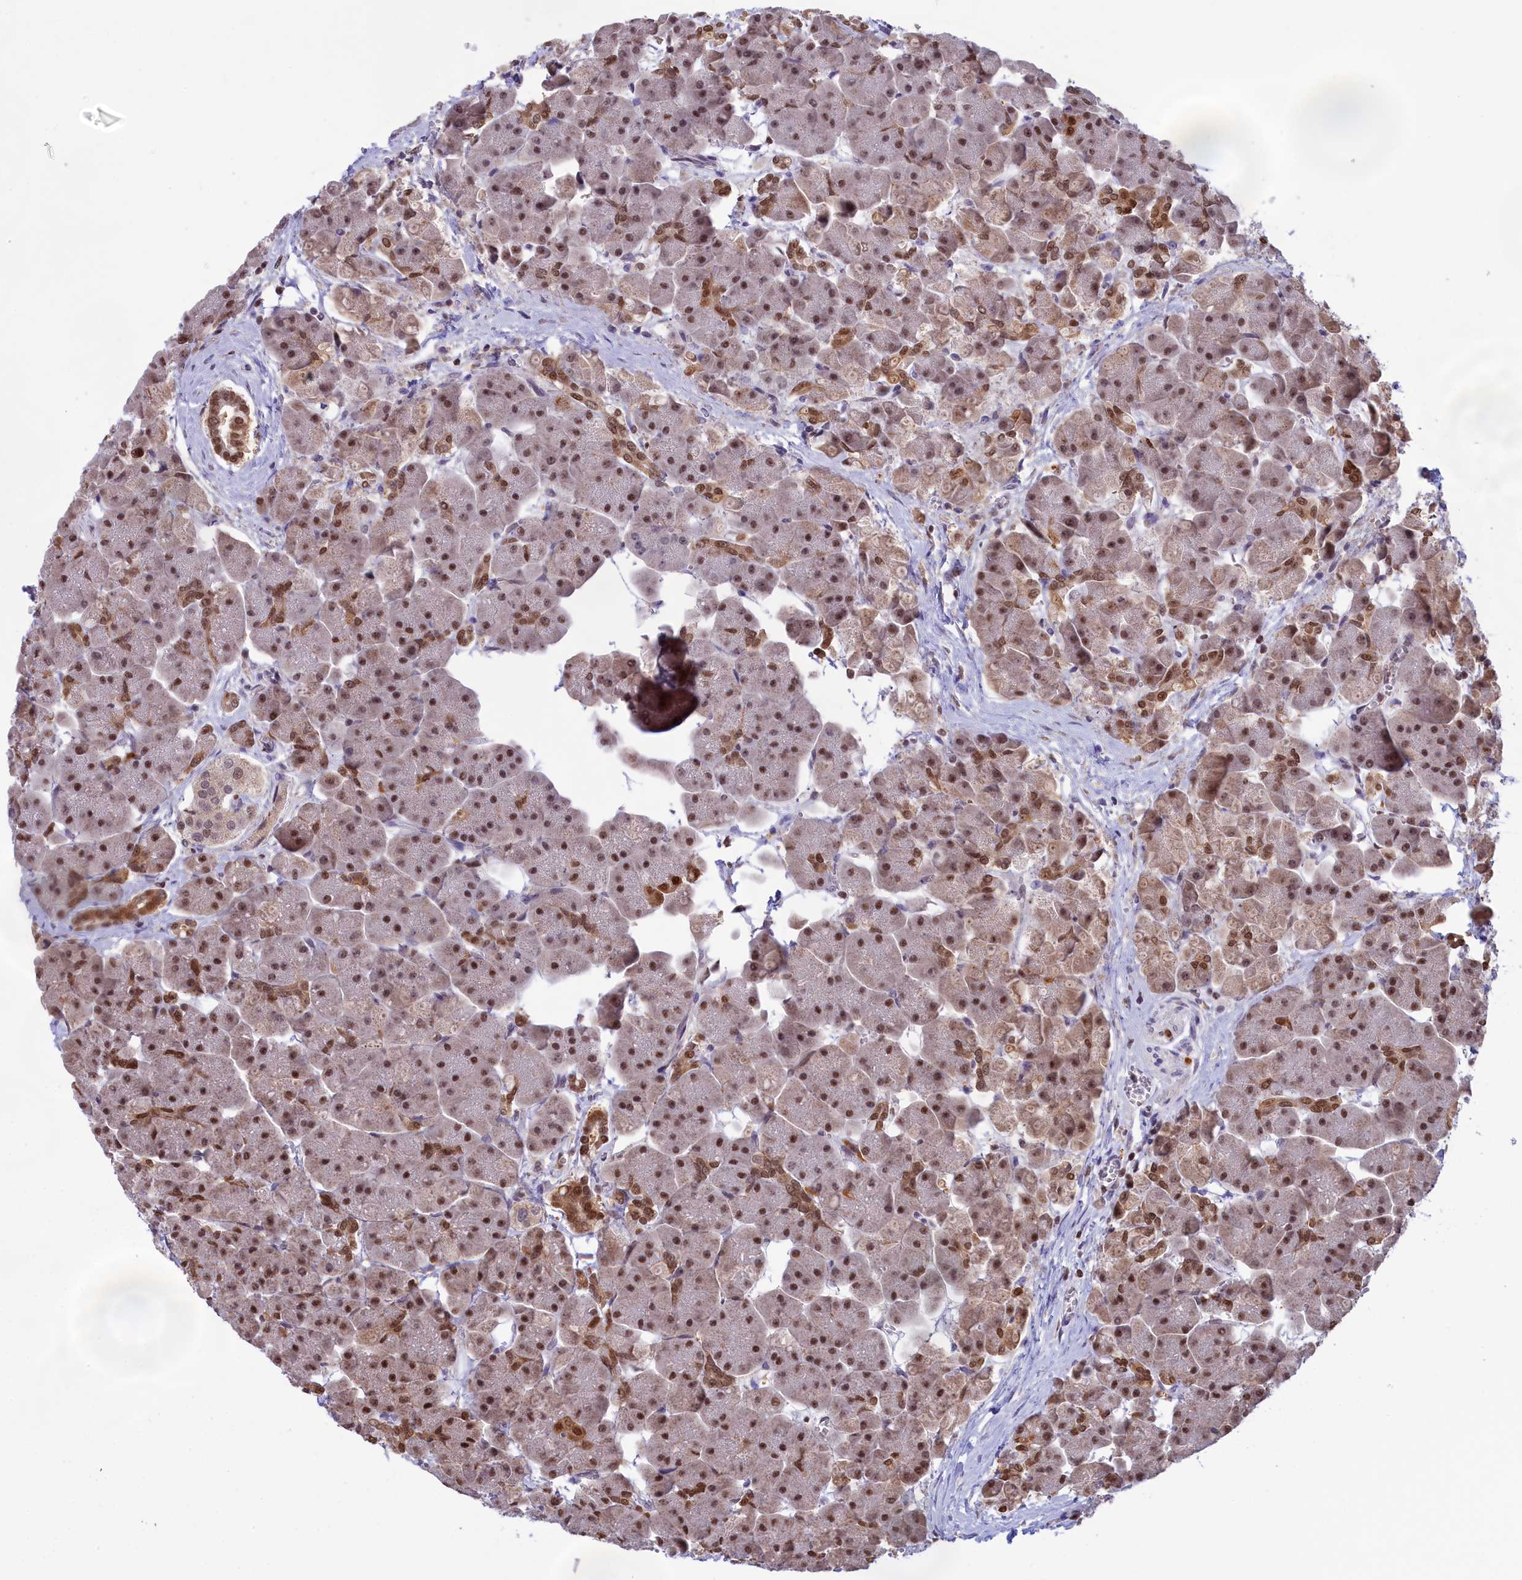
{"staining": {"intensity": "strong", "quantity": ">75%", "location": "cytoplasmic/membranous,nuclear"}, "tissue": "pancreas", "cell_type": "Exocrine glandular cells", "image_type": "normal", "snomed": [{"axis": "morphology", "description": "Normal tissue, NOS"}, {"axis": "topography", "description": "Pancreas"}], "caption": "Exocrine glandular cells demonstrate high levels of strong cytoplasmic/membranous,nuclear expression in approximately >75% of cells in benign human pancreas.", "gene": "IZUMO2", "patient": {"sex": "male", "age": 66}}